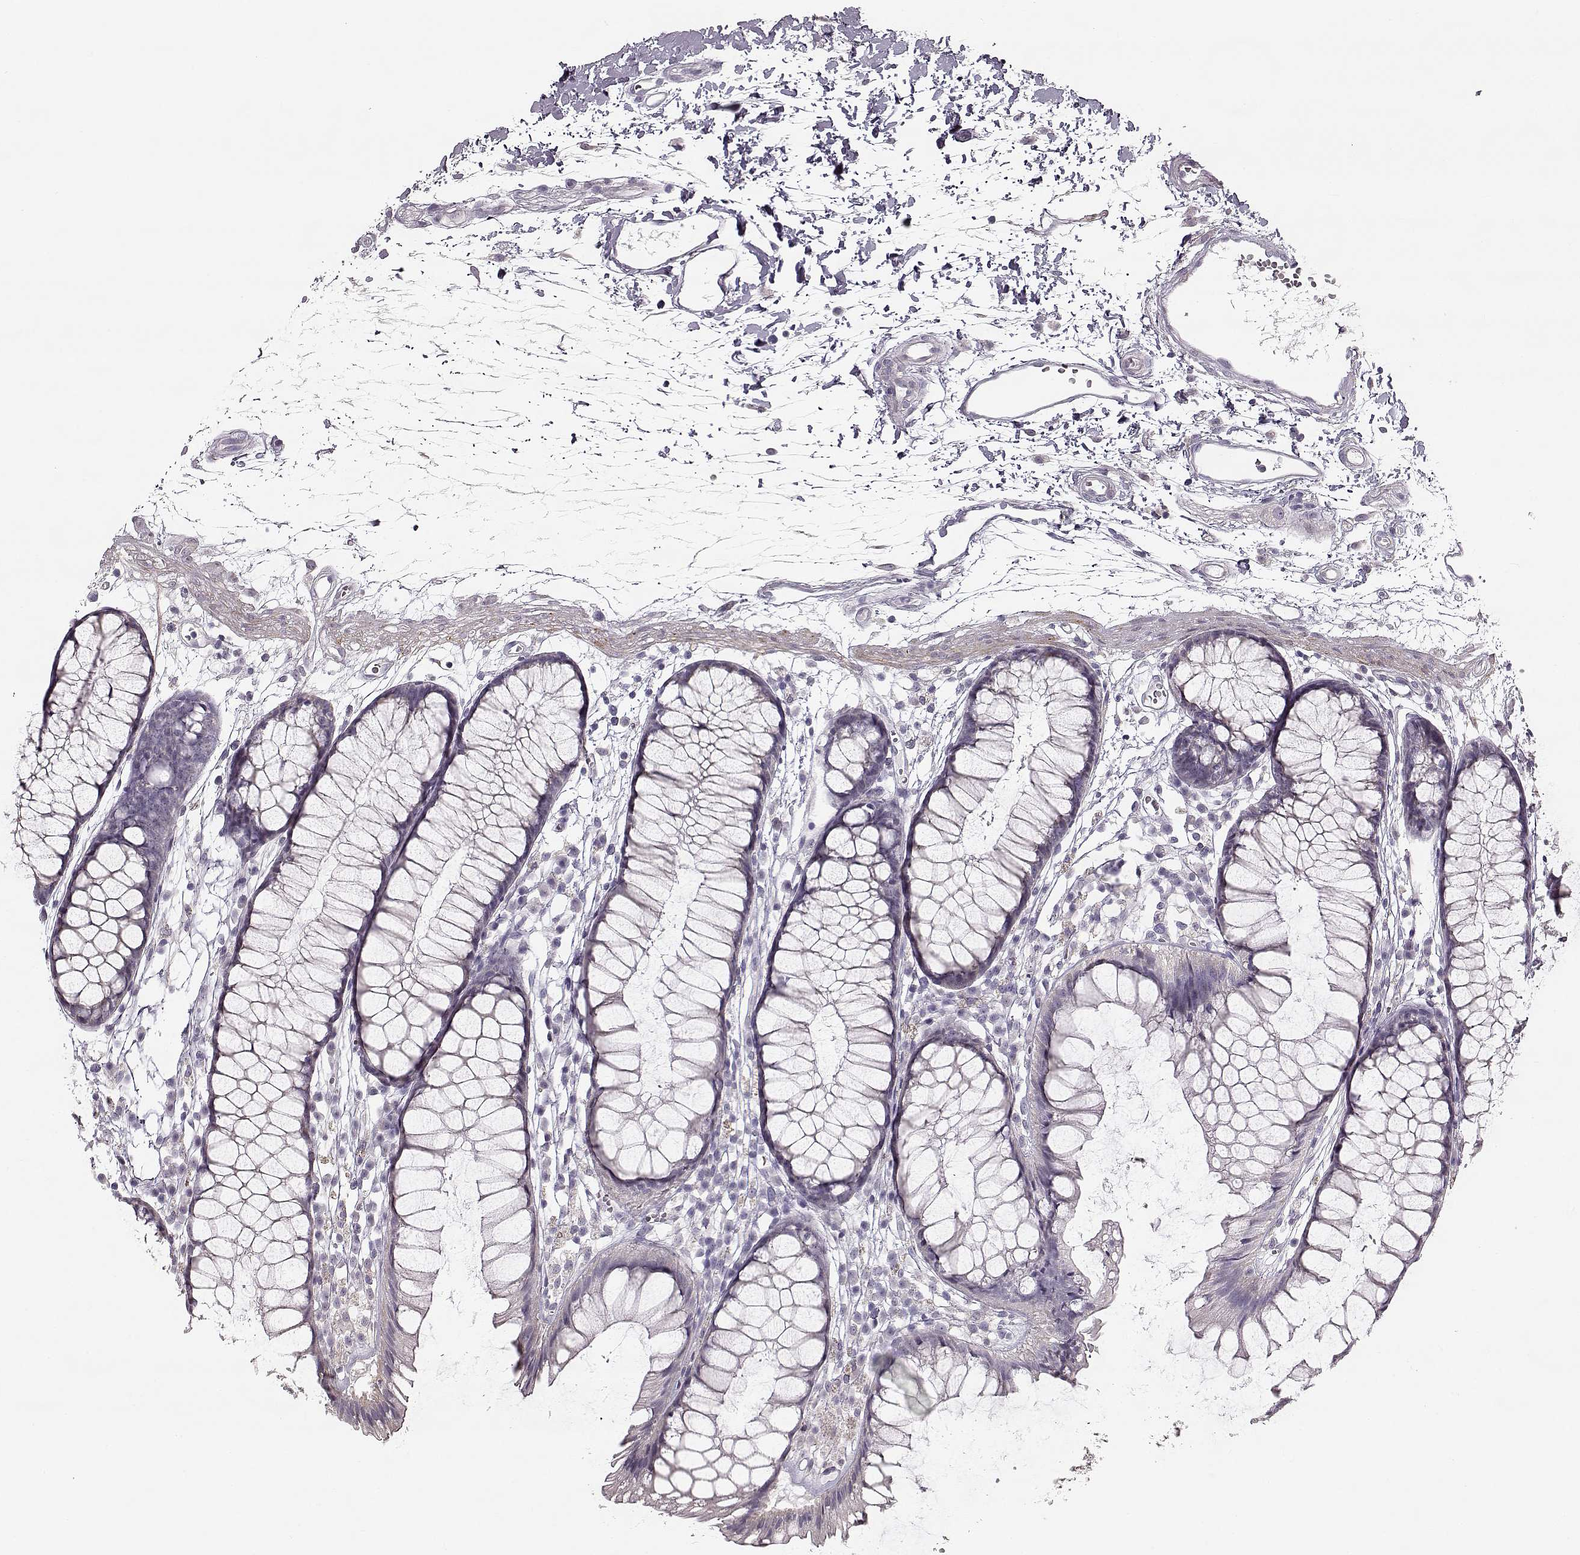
{"staining": {"intensity": "negative", "quantity": "none", "location": "none"}, "tissue": "colon", "cell_type": "Endothelial cells", "image_type": "normal", "snomed": [{"axis": "morphology", "description": "Normal tissue, NOS"}, {"axis": "morphology", "description": "Adenocarcinoma, NOS"}, {"axis": "topography", "description": "Colon"}], "caption": "Immunohistochemical staining of normal colon demonstrates no significant positivity in endothelial cells.", "gene": "MAP6D1", "patient": {"sex": "male", "age": 65}}